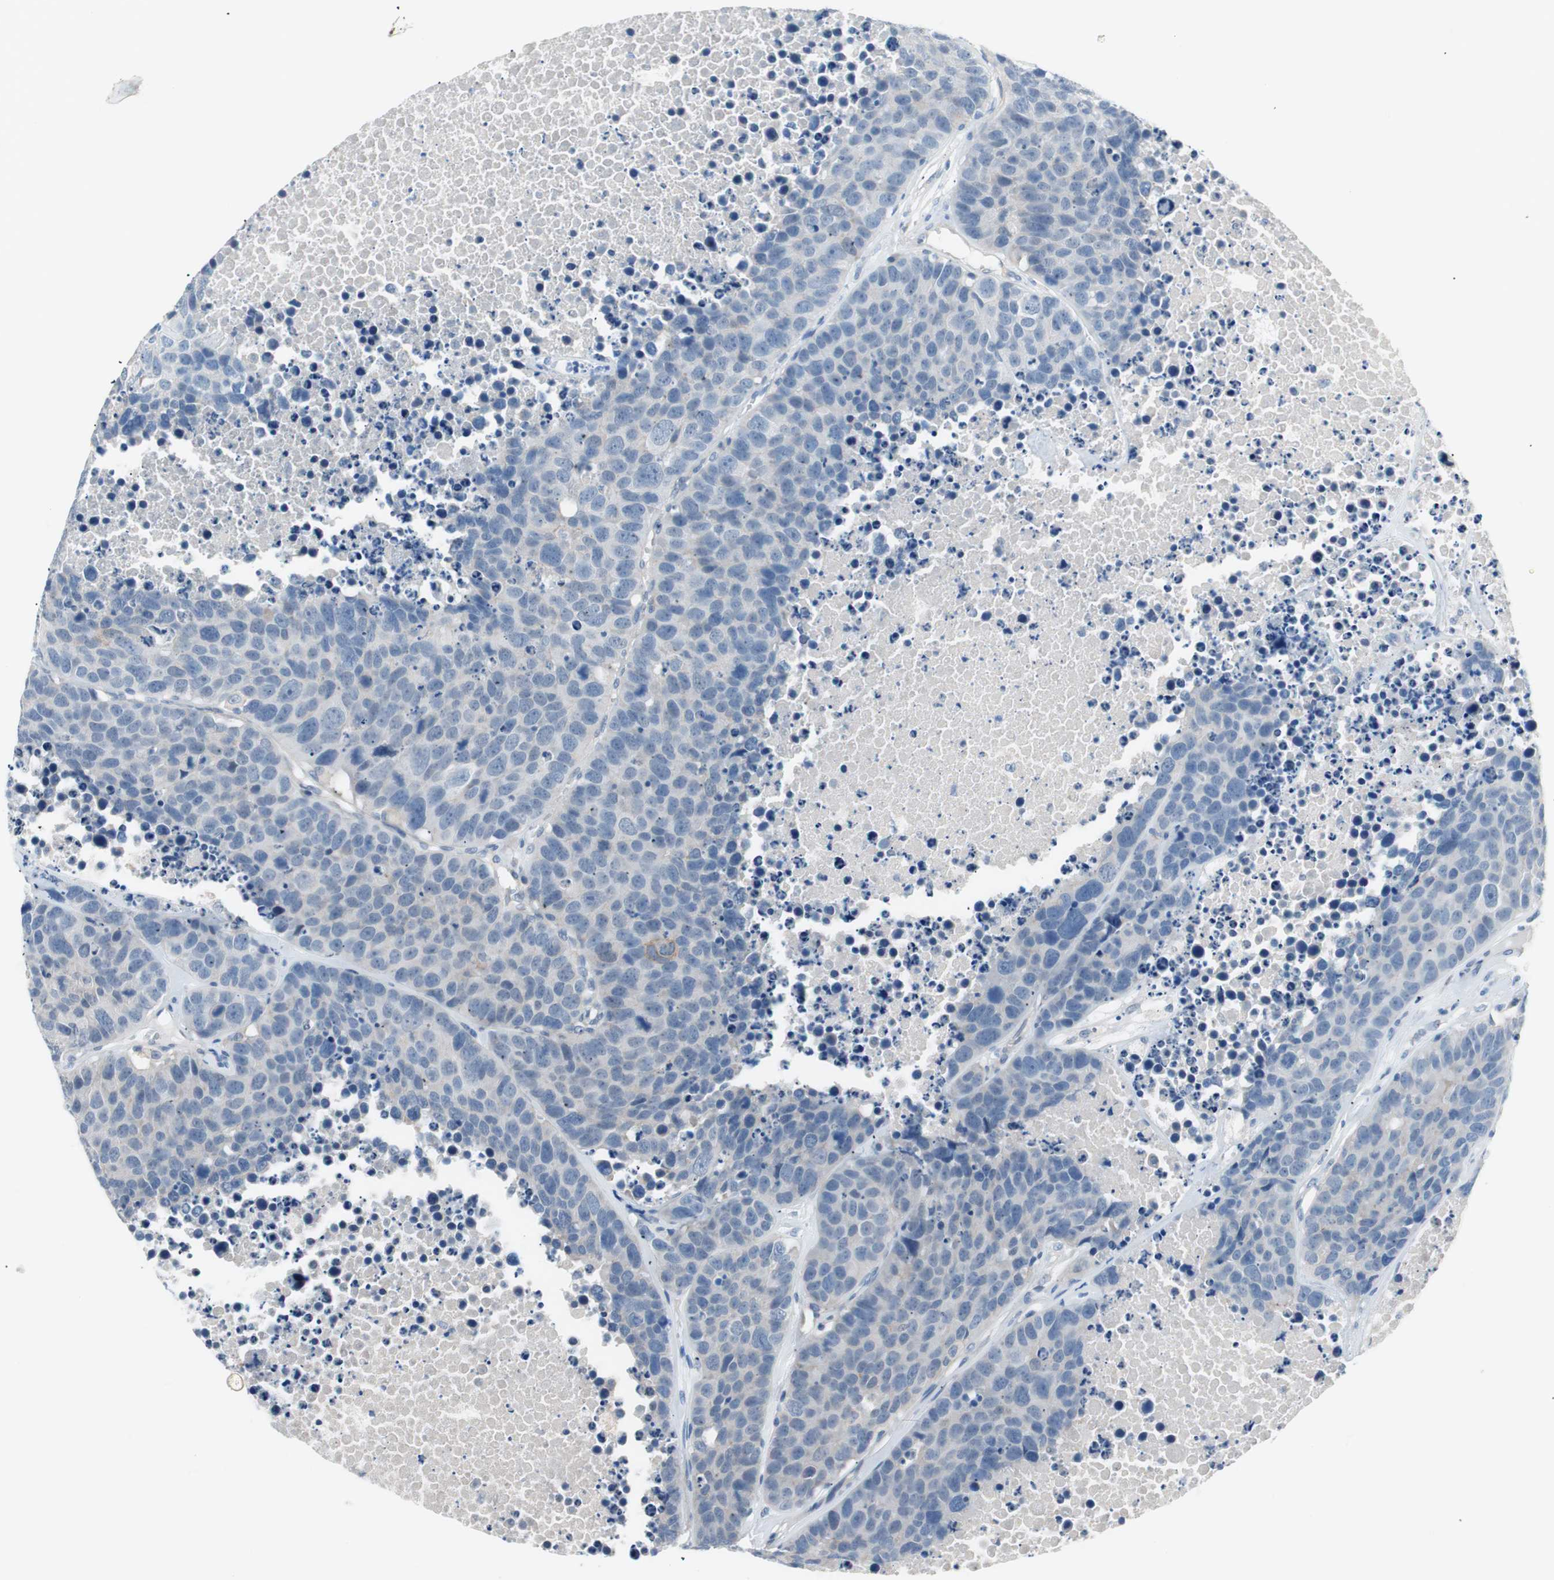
{"staining": {"intensity": "negative", "quantity": "none", "location": "none"}, "tissue": "carcinoid", "cell_type": "Tumor cells", "image_type": "cancer", "snomed": [{"axis": "morphology", "description": "Carcinoid, malignant, NOS"}, {"axis": "topography", "description": "Lung"}], "caption": "This is an immunohistochemistry (IHC) histopathology image of human carcinoid (malignant). There is no positivity in tumor cells.", "gene": "VIL1", "patient": {"sex": "male", "age": 60}}